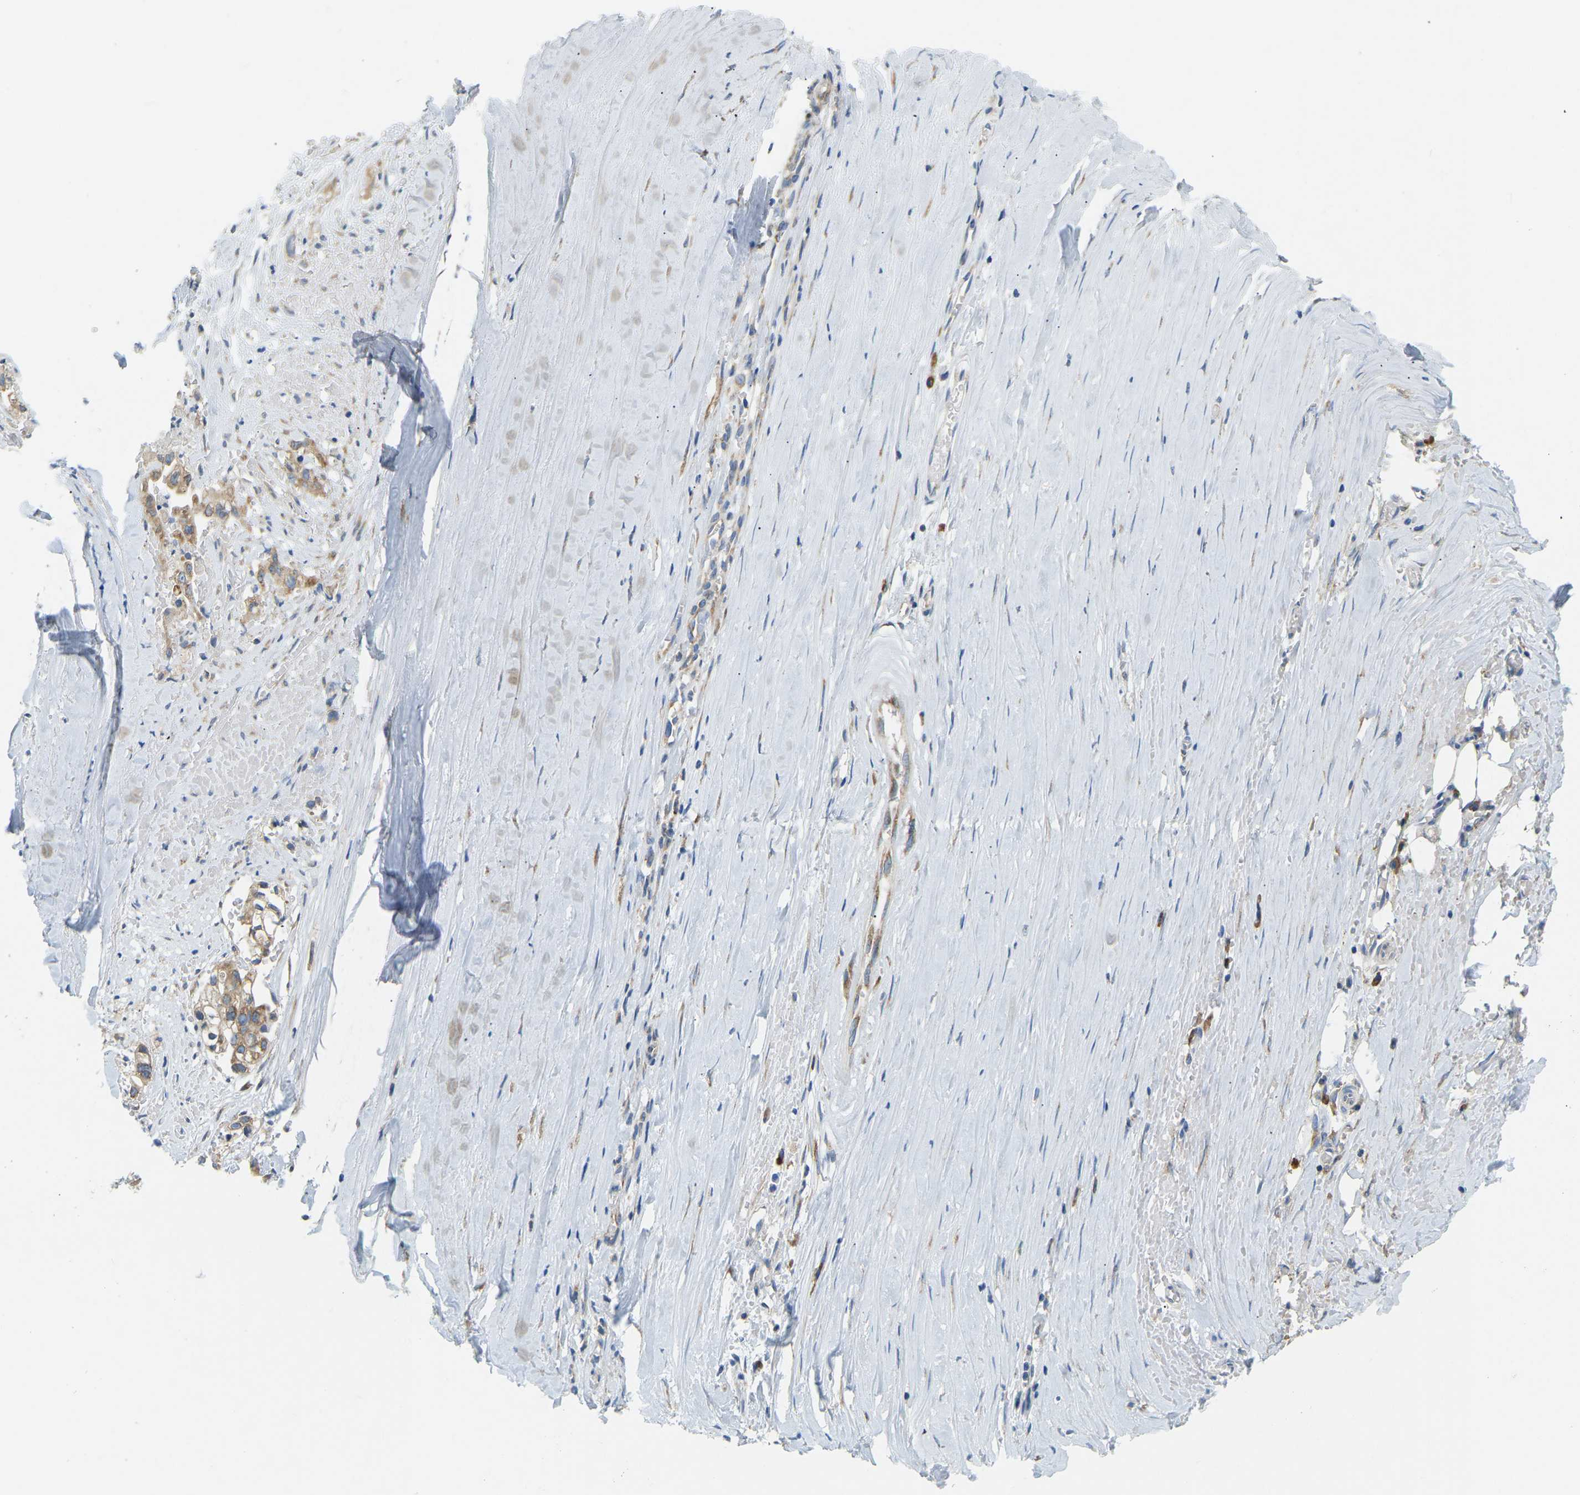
{"staining": {"intensity": "moderate", "quantity": ">75%", "location": "cytoplasmic/membranous"}, "tissue": "liver cancer", "cell_type": "Tumor cells", "image_type": "cancer", "snomed": [{"axis": "morphology", "description": "Cholangiocarcinoma"}, {"axis": "topography", "description": "Liver"}], "caption": "IHC histopathology image of neoplastic tissue: liver cancer (cholangiocarcinoma) stained using immunohistochemistry shows medium levels of moderate protein expression localized specifically in the cytoplasmic/membranous of tumor cells, appearing as a cytoplasmic/membranous brown color.", "gene": "SND1", "patient": {"sex": "female", "age": 70}}